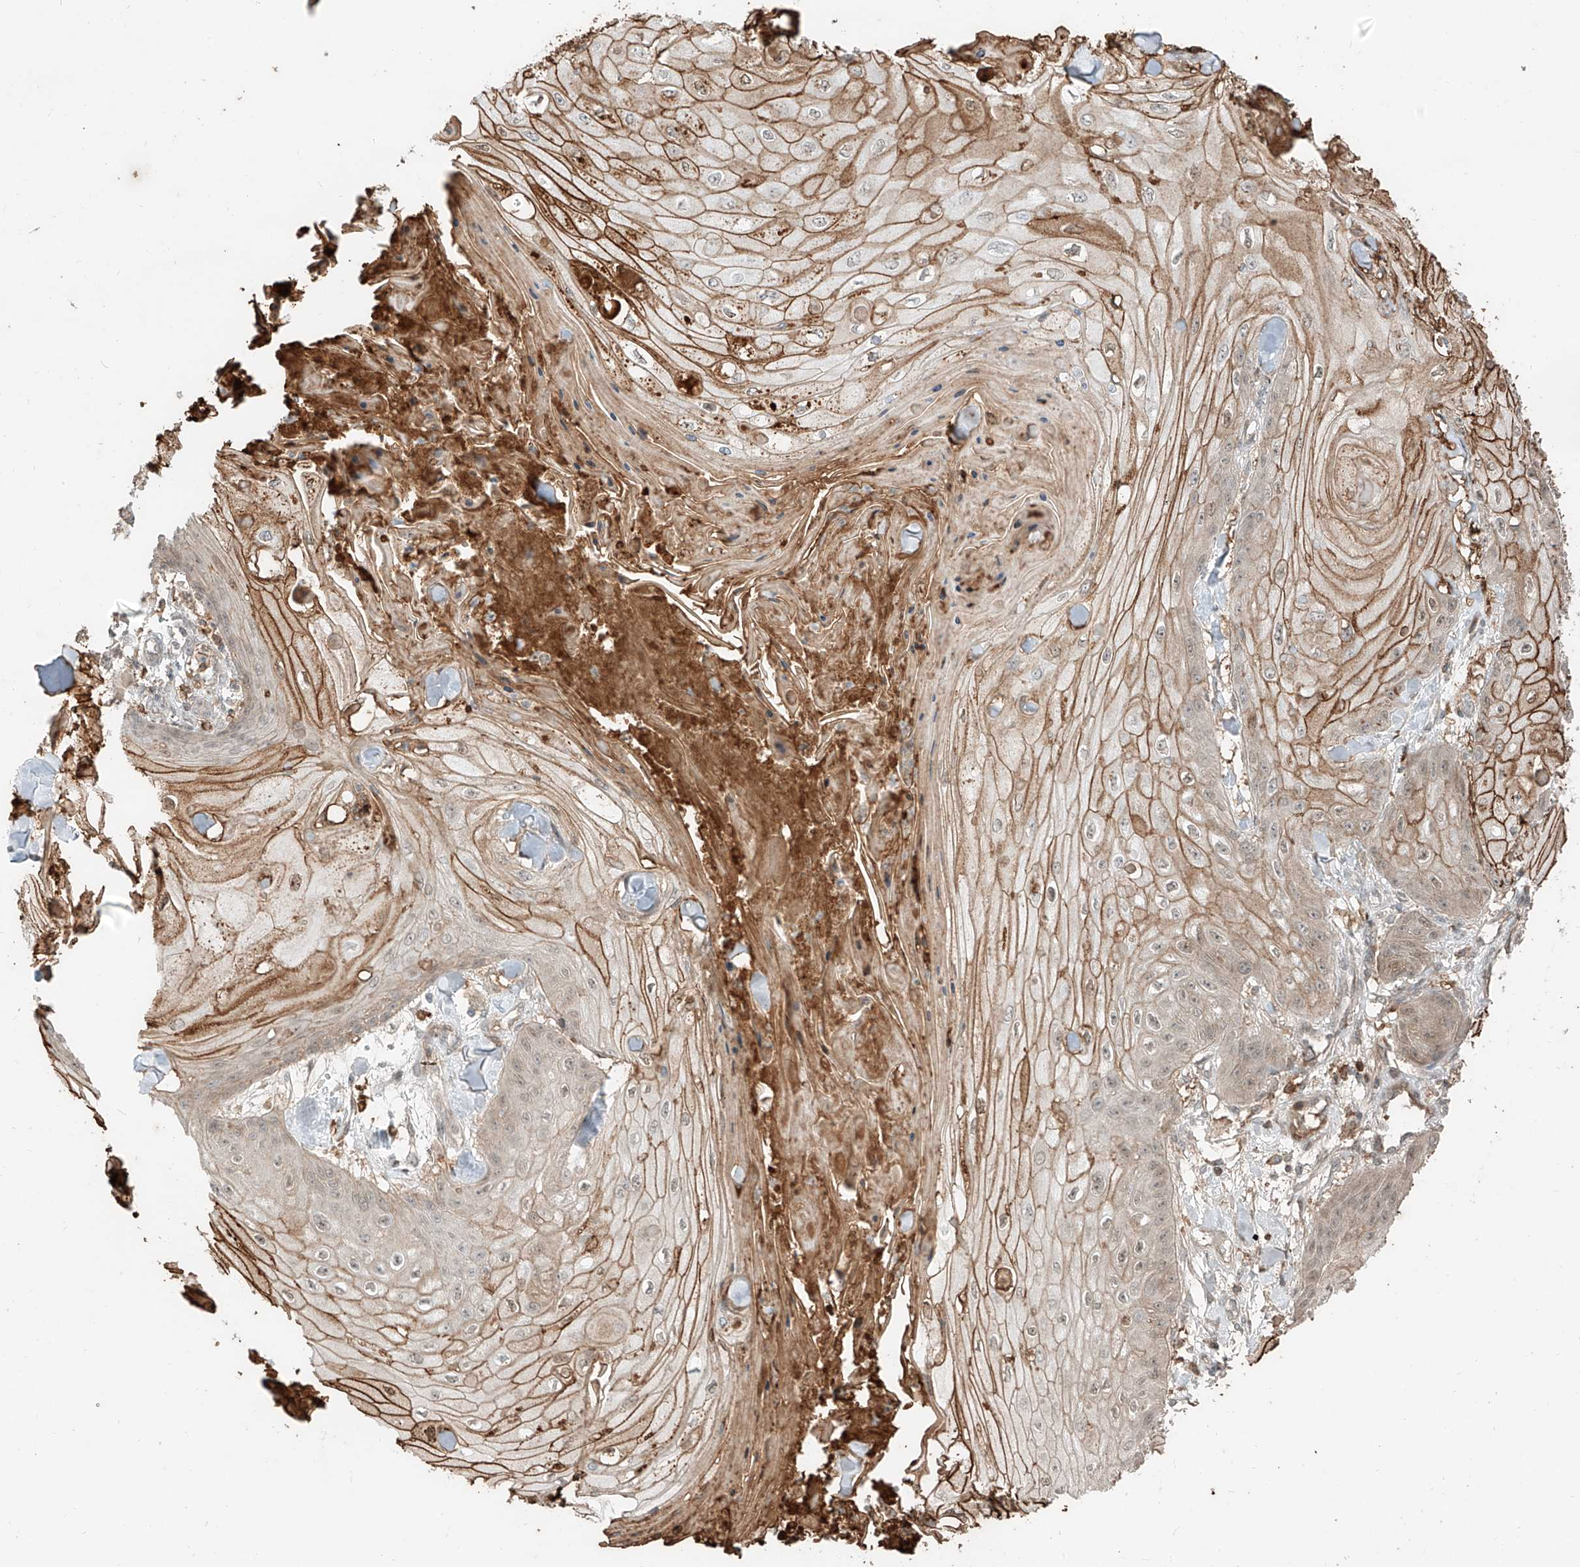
{"staining": {"intensity": "moderate", "quantity": "25%-75%", "location": "cytoplasmic/membranous"}, "tissue": "skin cancer", "cell_type": "Tumor cells", "image_type": "cancer", "snomed": [{"axis": "morphology", "description": "Squamous cell carcinoma, NOS"}, {"axis": "topography", "description": "Skin"}], "caption": "The immunohistochemical stain shows moderate cytoplasmic/membranous positivity in tumor cells of skin cancer tissue.", "gene": "CEP162", "patient": {"sex": "male", "age": 74}}